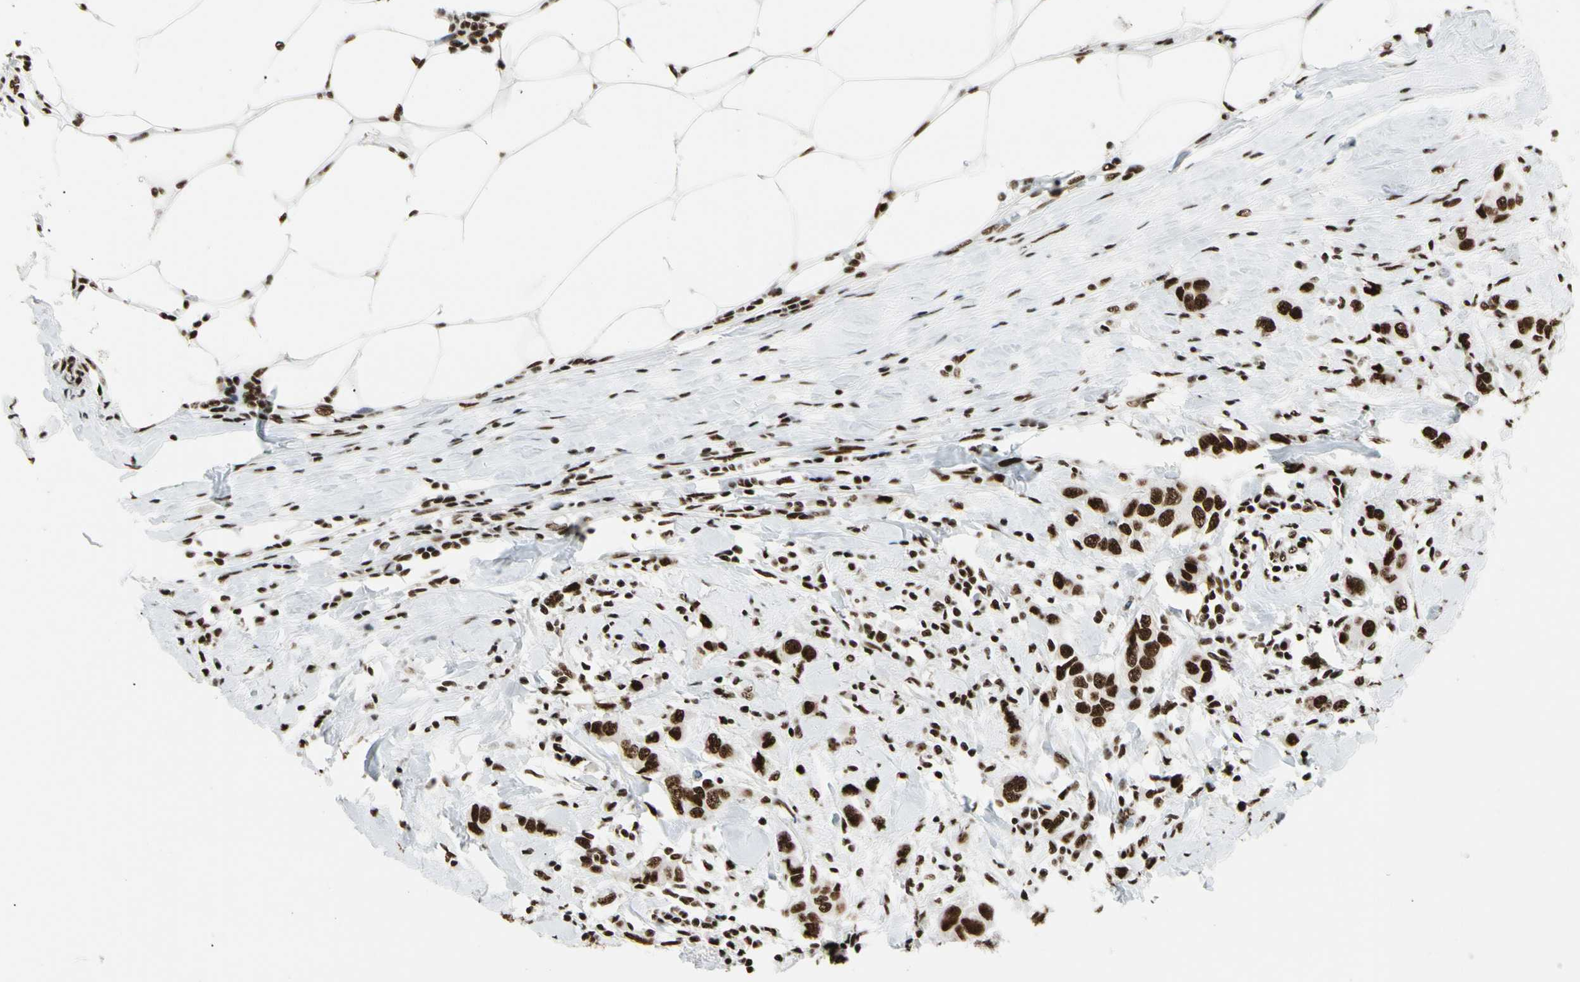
{"staining": {"intensity": "strong", "quantity": ">75%", "location": "nuclear"}, "tissue": "breast cancer", "cell_type": "Tumor cells", "image_type": "cancer", "snomed": [{"axis": "morphology", "description": "Duct carcinoma"}, {"axis": "topography", "description": "Breast"}], "caption": "This image shows infiltrating ductal carcinoma (breast) stained with immunohistochemistry (IHC) to label a protein in brown. The nuclear of tumor cells show strong positivity for the protein. Nuclei are counter-stained blue.", "gene": "CCAR1", "patient": {"sex": "female", "age": 50}}